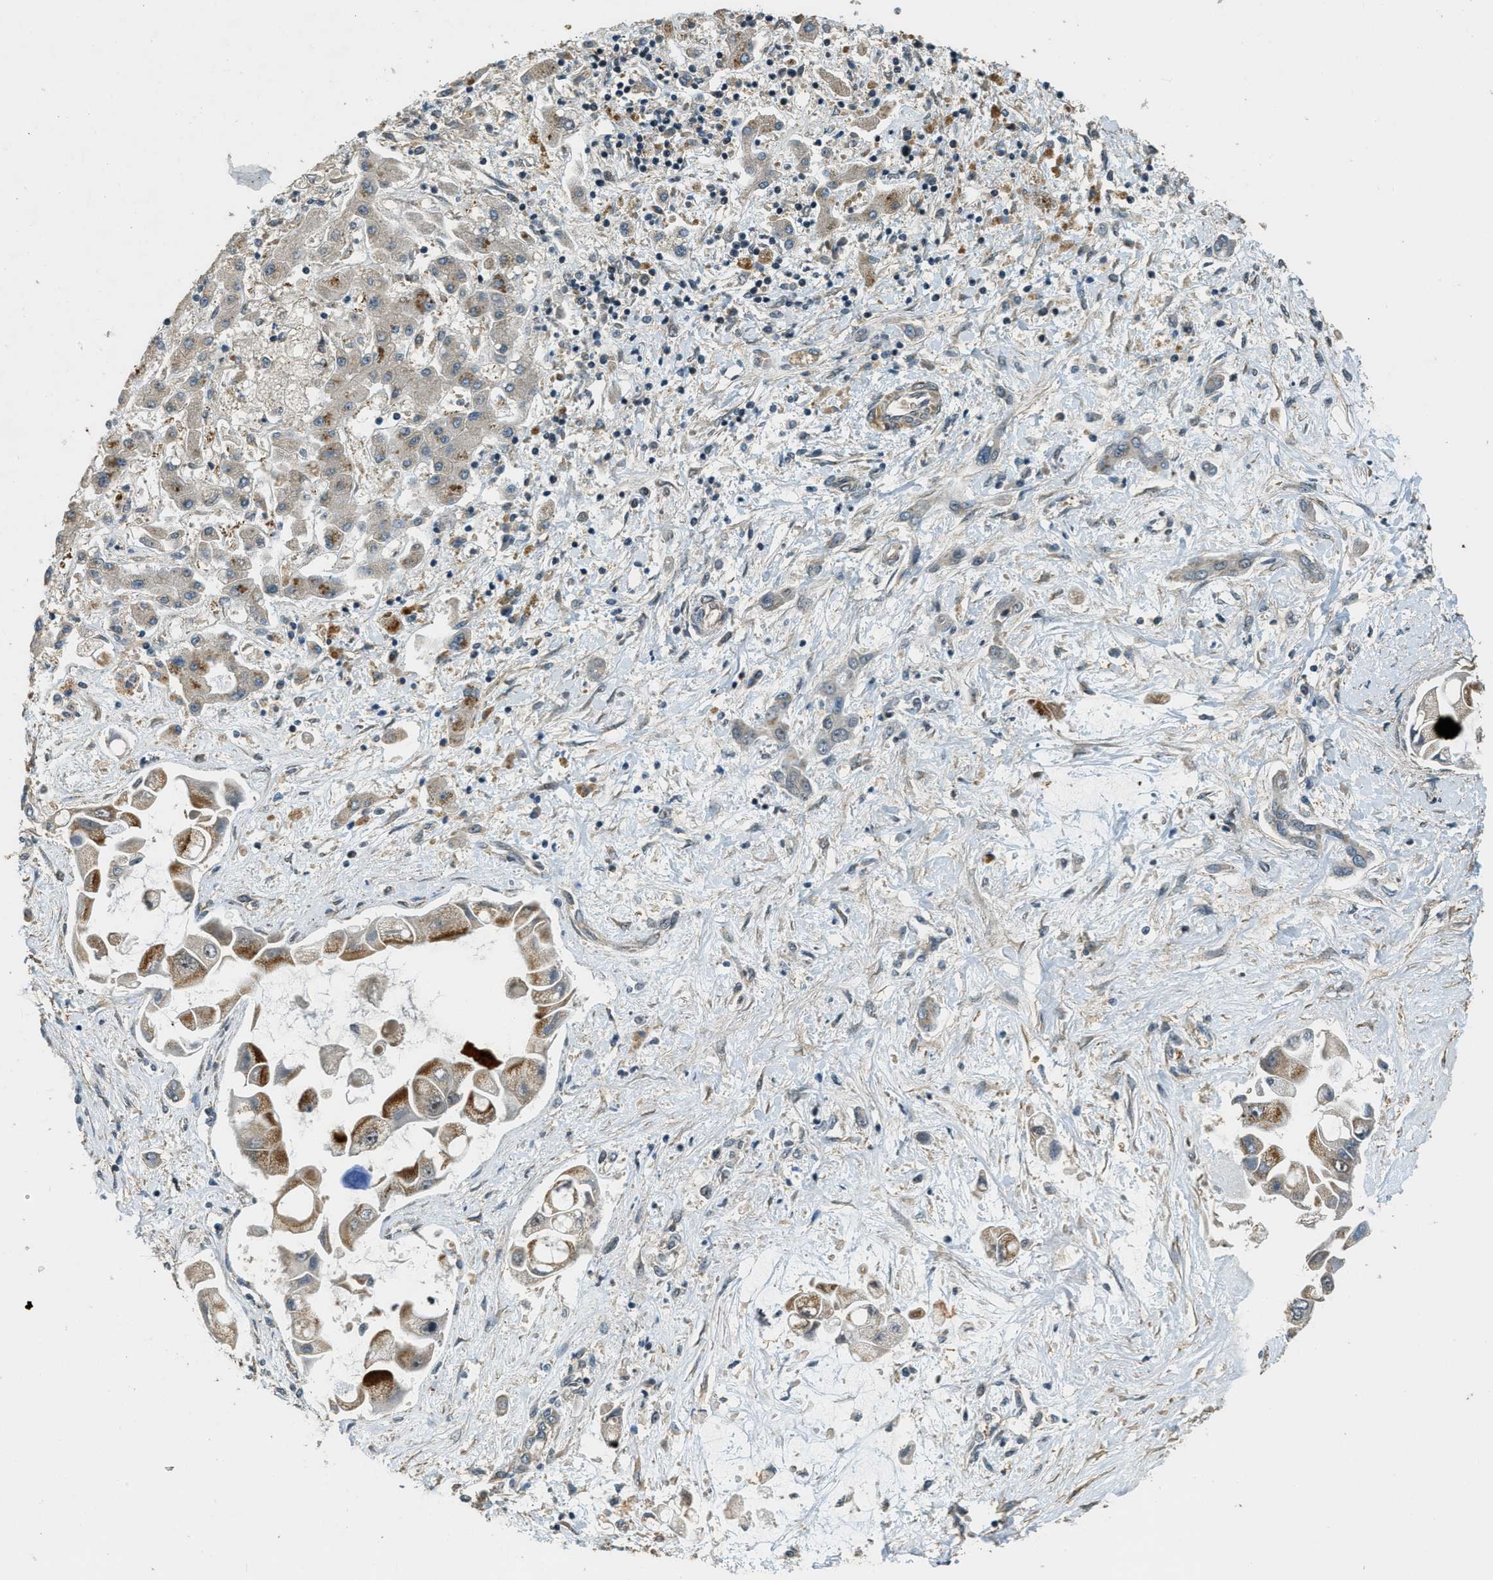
{"staining": {"intensity": "moderate", "quantity": ">75%", "location": "cytoplasmic/membranous"}, "tissue": "liver cancer", "cell_type": "Tumor cells", "image_type": "cancer", "snomed": [{"axis": "morphology", "description": "Cholangiocarcinoma"}, {"axis": "topography", "description": "Liver"}], "caption": "Immunohistochemistry photomicrograph of liver cholangiocarcinoma stained for a protein (brown), which demonstrates medium levels of moderate cytoplasmic/membranous positivity in approximately >75% of tumor cells.", "gene": "MED21", "patient": {"sex": "male", "age": 50}}